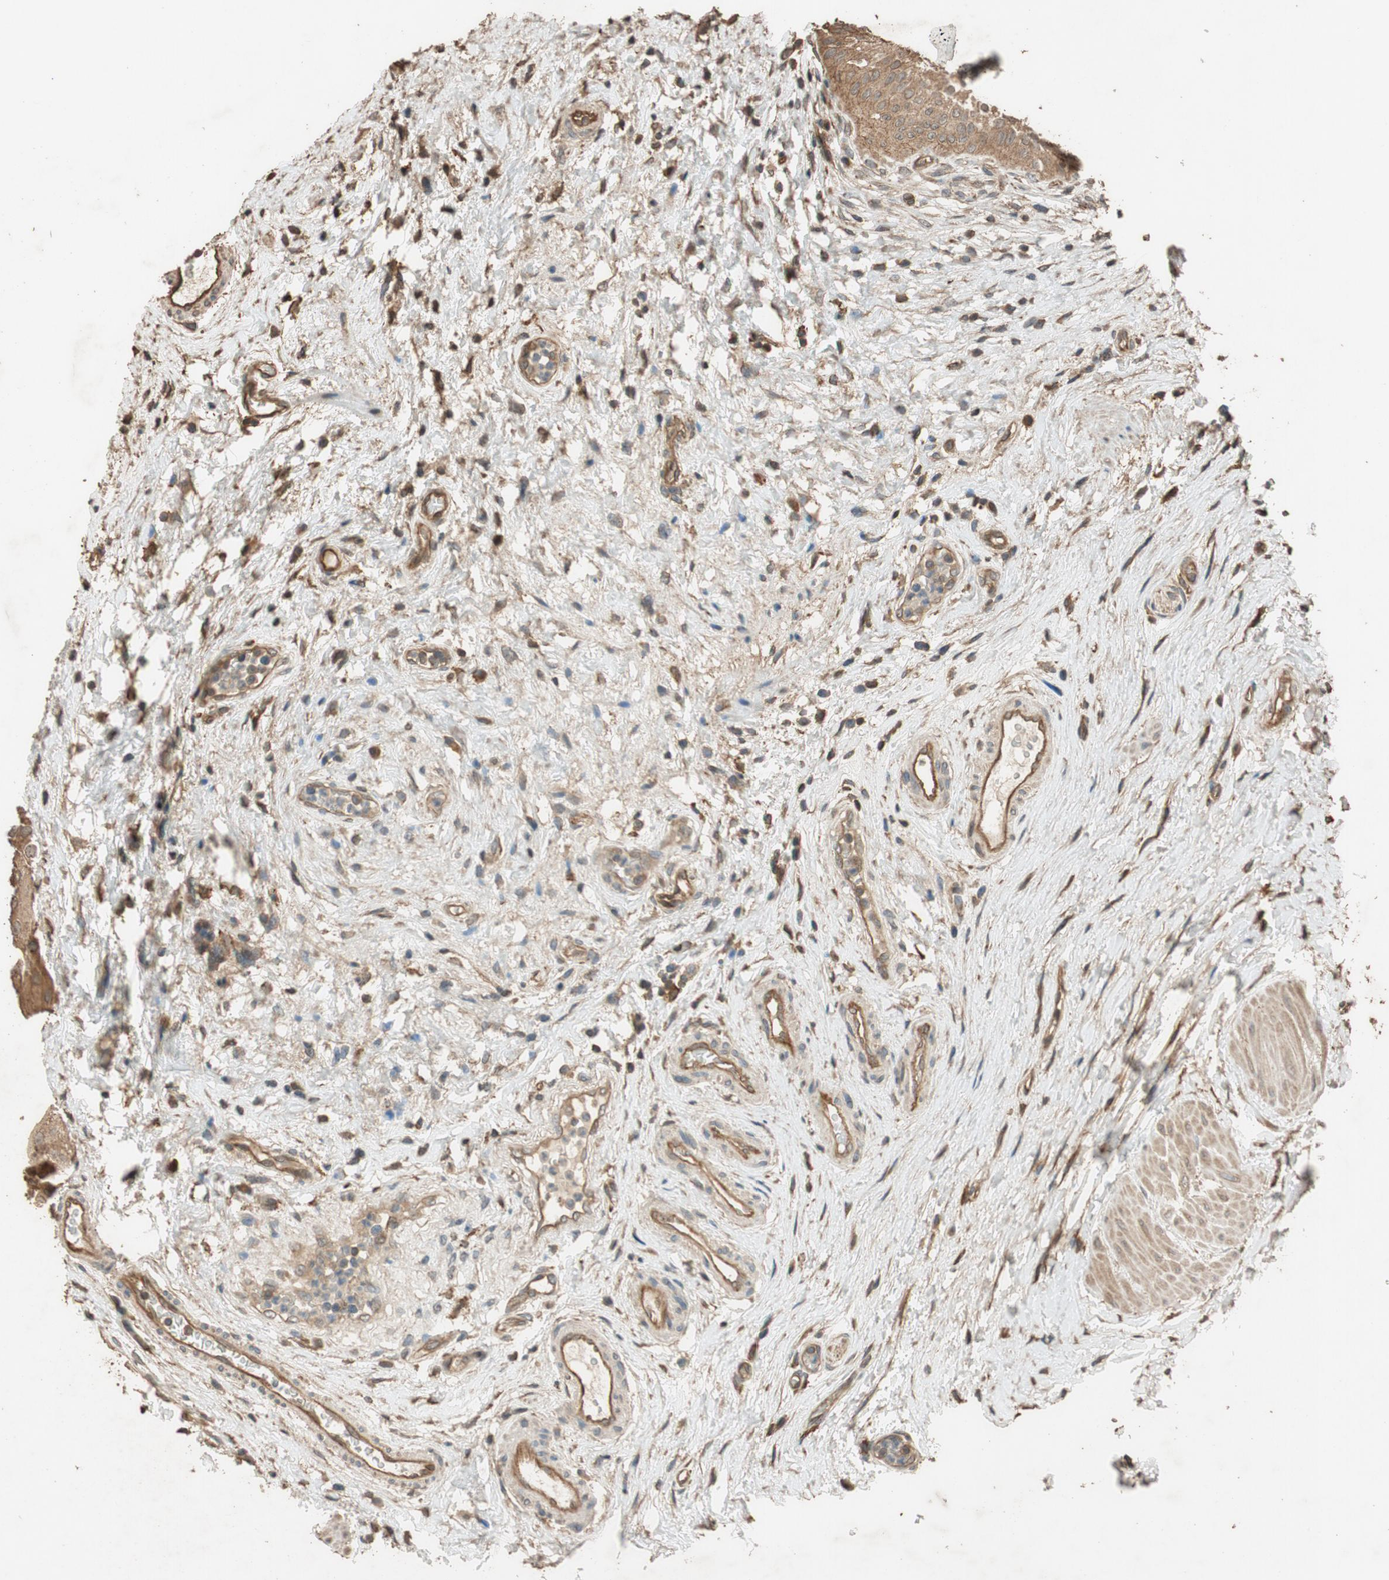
{"staining": {"intensity": "moderate", "quantity": ">75%", "location": "cytoplasmic/membranous"}, "tissue": "urinary bladder", "cell_type": "Urothelial cells", "image_type": "normal", "snomed": [{"axis": "morphology", "description": "Normal tissue, NOS"}, {"axis": "morphology", "description": "Urothelial carcinoma, High grade"}, {"axis": "topography", "description": "Urinary bladder"}], "caption": "Moderate cytoplasmic/membranous expression is appreciated in approximately >75% of urothelial cells in benign urinary bladder.", "gene": "MST1R", "patient": {"sex": "male", "age": 46}}